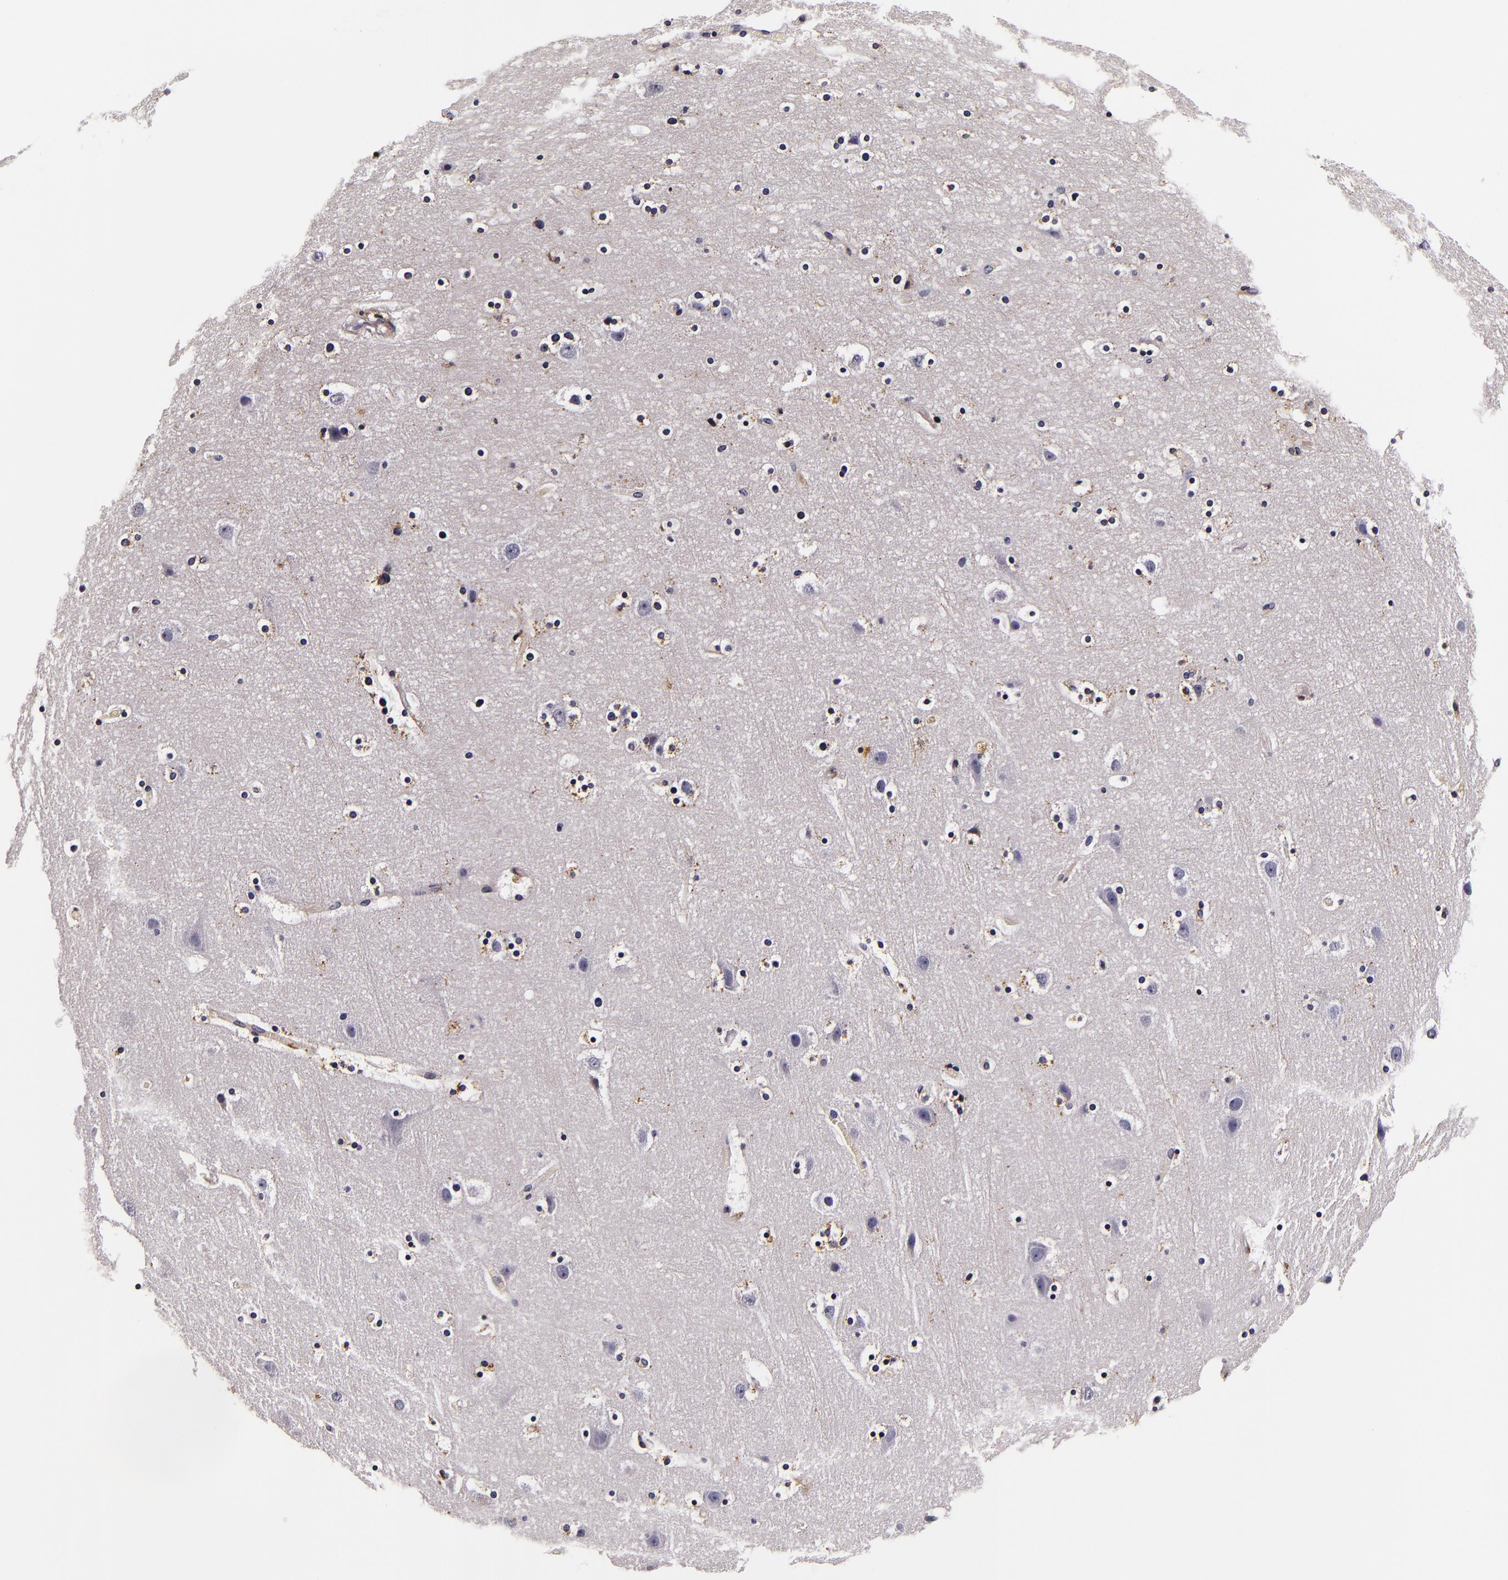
{"staining": {"intensity": "weak", "quantity": "25%-75%", "location": "cytoplasmic/membranous"}, "tissue": "cerebral cortex", "cell_type": "Endothelial cells", "image_type": "normal", "snomed": [{"axis": "morphology", "description": "Normal tissue, NOS"}, {"axis": "topography", "description": "Cerebral cortex"}], "caption": "A high-resolution photomicrograph shows immunohistochemistry (IHC) staining of unremarkable cerebral cortex, which reveals weak cytoplasmic/membranous staining in approximately 25%-75% of endothelial cells.", "gene": "LGALS3BP", "patient": {"sex": "male", "age": 45}}